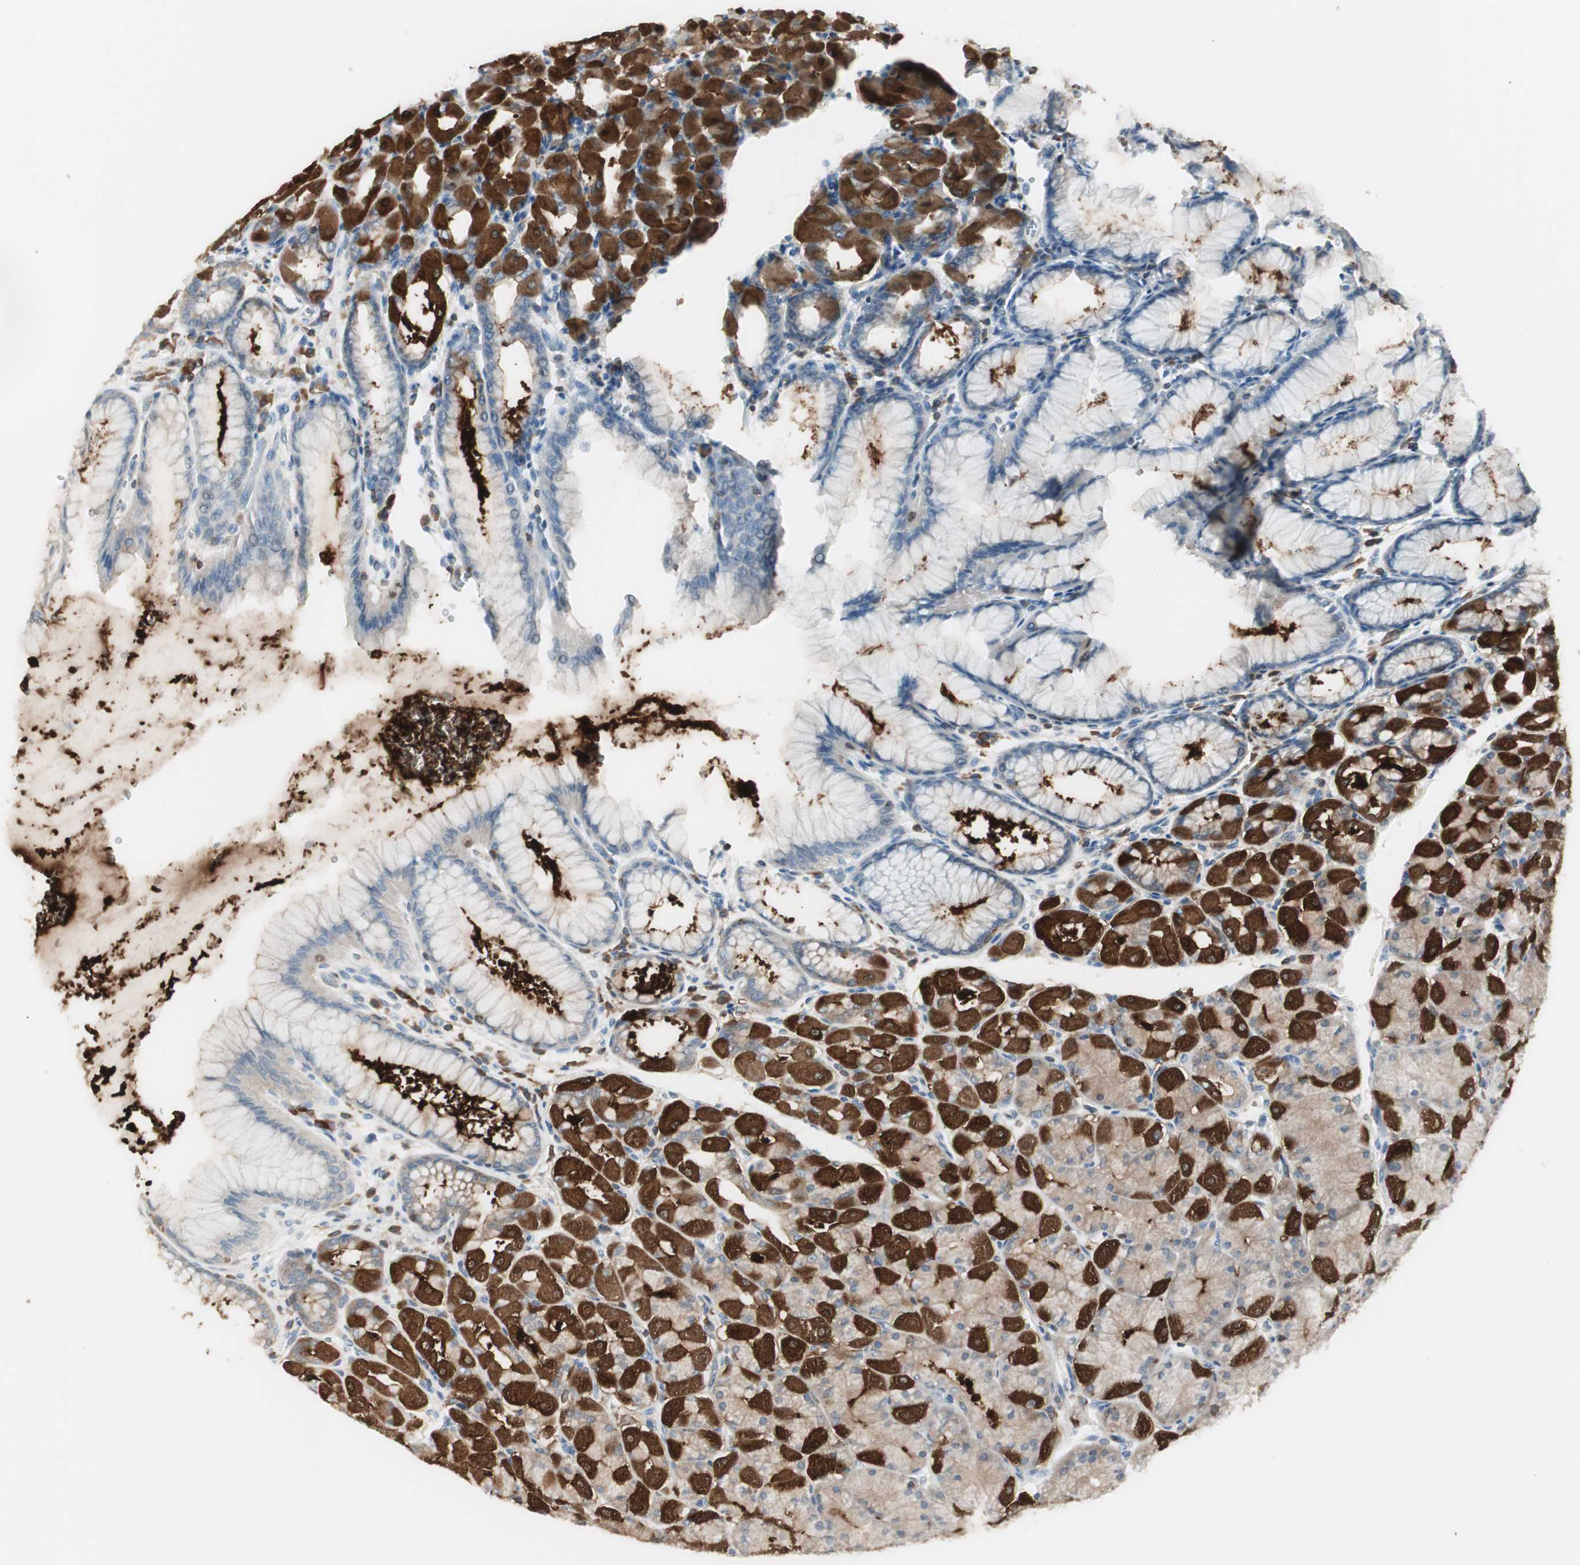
{"staining": {"intensity": "strong", "quantity": "25%-75%", "location": "cytoplasmic/membranous"}, "tissue": "stomach", "cell_type": "Glandular cells", "image_type": "normal", "snomed": [{"axis": "morphology", "description": "Normal tissue, NOS"}, {"axis": "topography", "description": "Stomach, upper"}], "caption": "Immunohistochemical staining of unremarkable human stomach shows high levels of strong cytoplasmic/membranous positivity in about 25%-75% of glandular cells. (Brightfield microscopy of DAB IHC at high magnification).", "gene": "SLC9A3R1", "patient": {"sex": "female", "age": 56}}